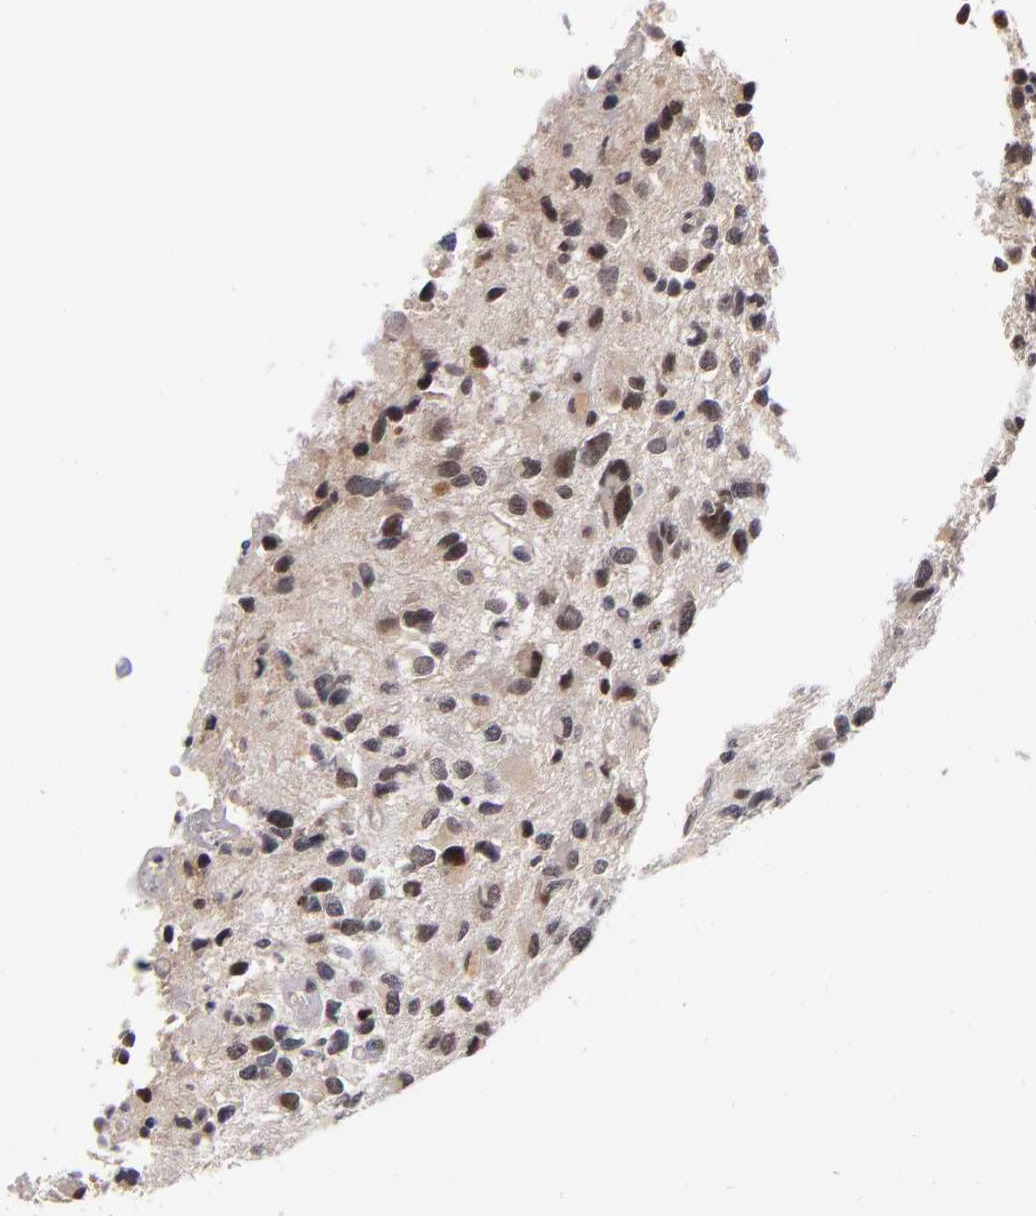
{"staining": {"intensity": "moderate", "quantity": ">75%", "location": "nuclear"}, "tissue": "glioma", "cell_type": "Tumor cells", "image_type": "cancer", "snomed": [{"axis": "morphology", "description": "Glioma, malignant, High grade"}, {"axis": "topography", "description": "Brain"}], "caption": "Immunohistochemical staining of human malignant glioma (high-grade) shows medium levels of moderate nuclear protein staining in approximately >75% of tumor cells. (DAB (3,3'-diaminobenzidine) IHC, brown staining for protein, blue staining for nuclei).", "gene": "PCNX4", "patient": {"sex": "male", "age": 69}}